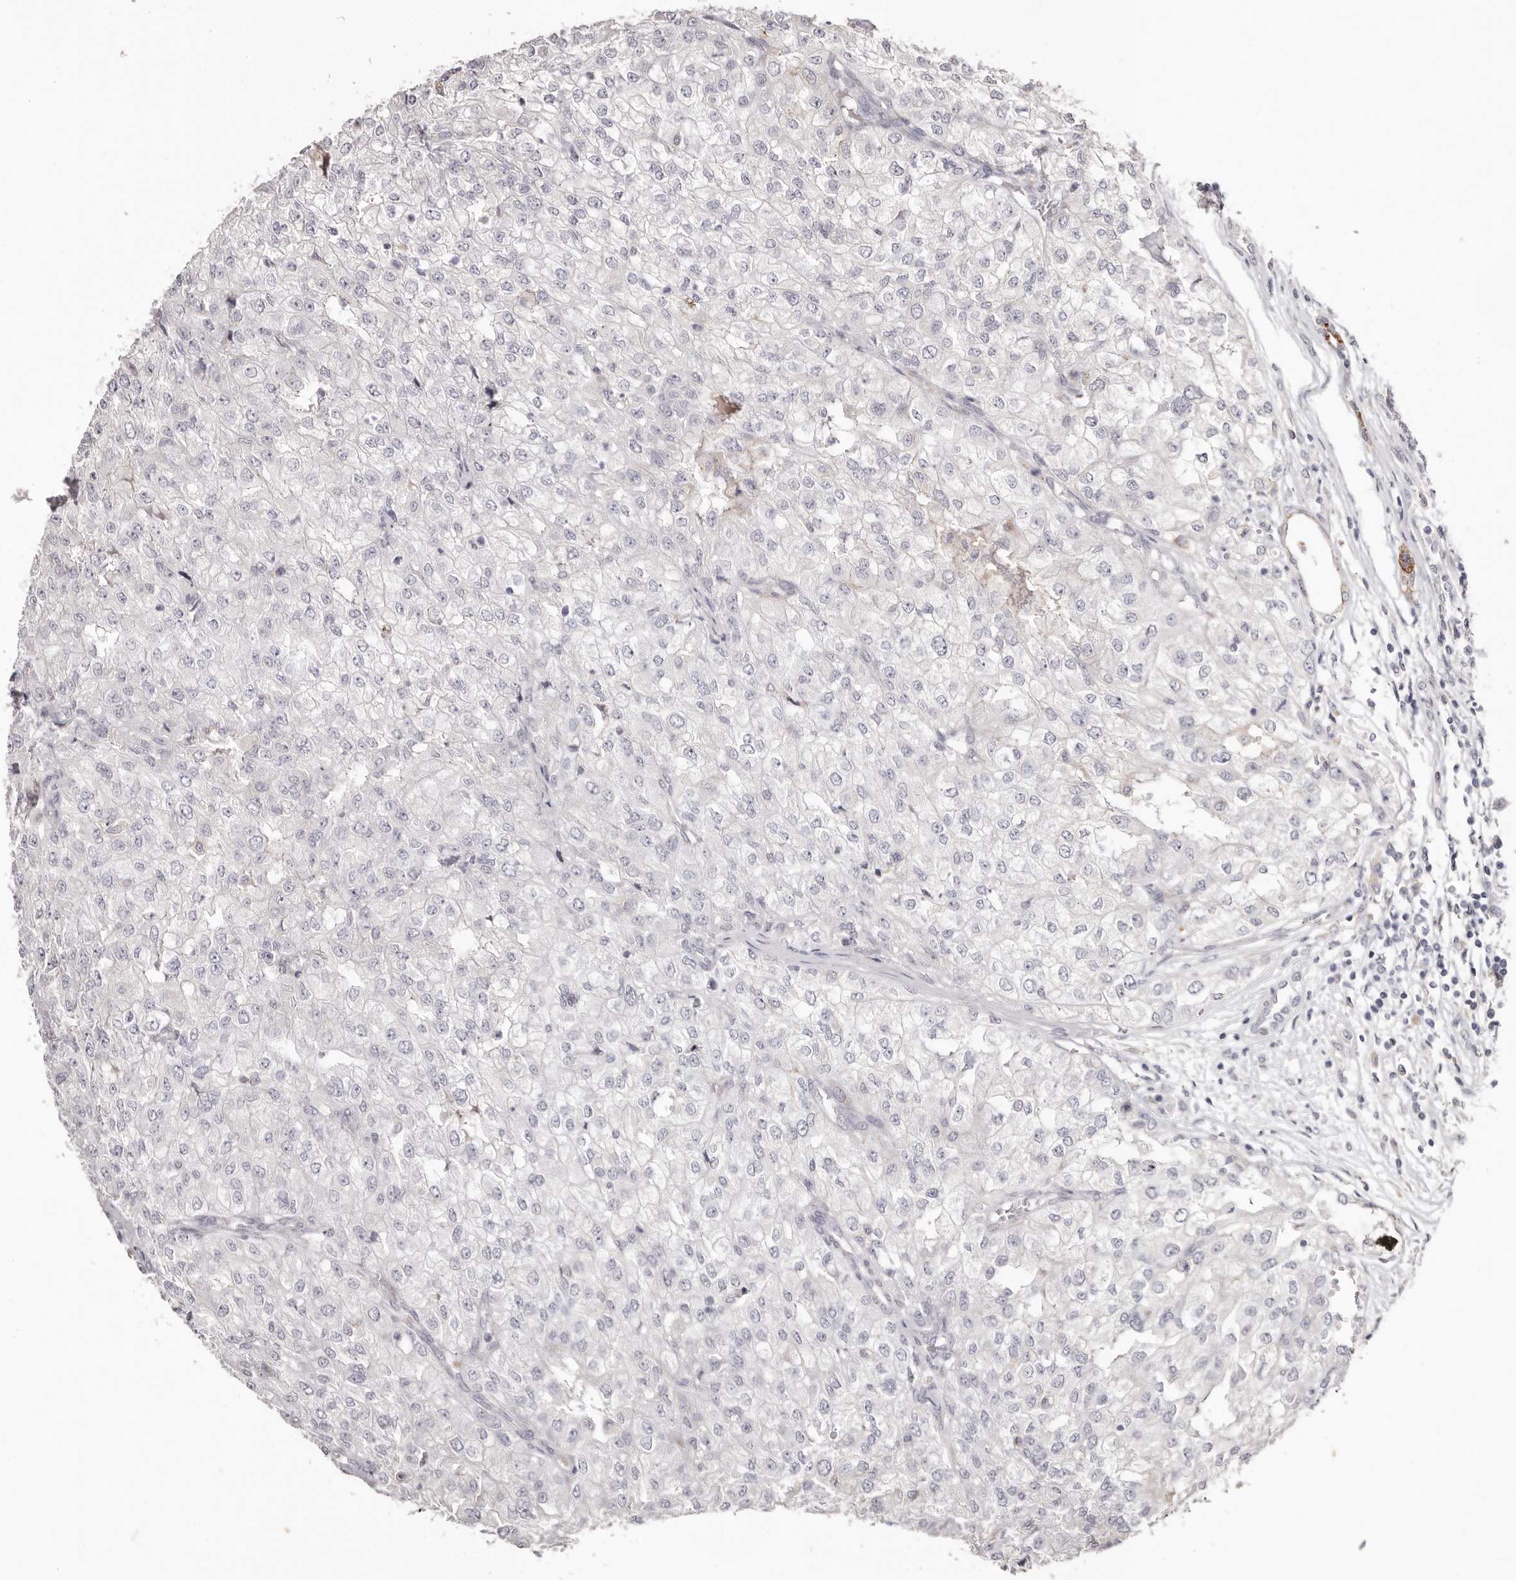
{"staining": {"intensity": "negative", "quantity": "none", "location": "none"}, "tissue": "renal cancer", "cell_type": "Tumor cells", "image_type": "cancer", "snomed": [{"axis": "morphology", "description": "Adenocarcinoma, NOS"}, {"axis": "topography", "description": "Kidney"}], "caption": "This is an immunohistochemistry (IHC) histopathology image of renal adenocarcinoma. There is no expression in tumor cells.", "gene": "PCDHB6", "patient": {"sex": "female", "age": 54}}